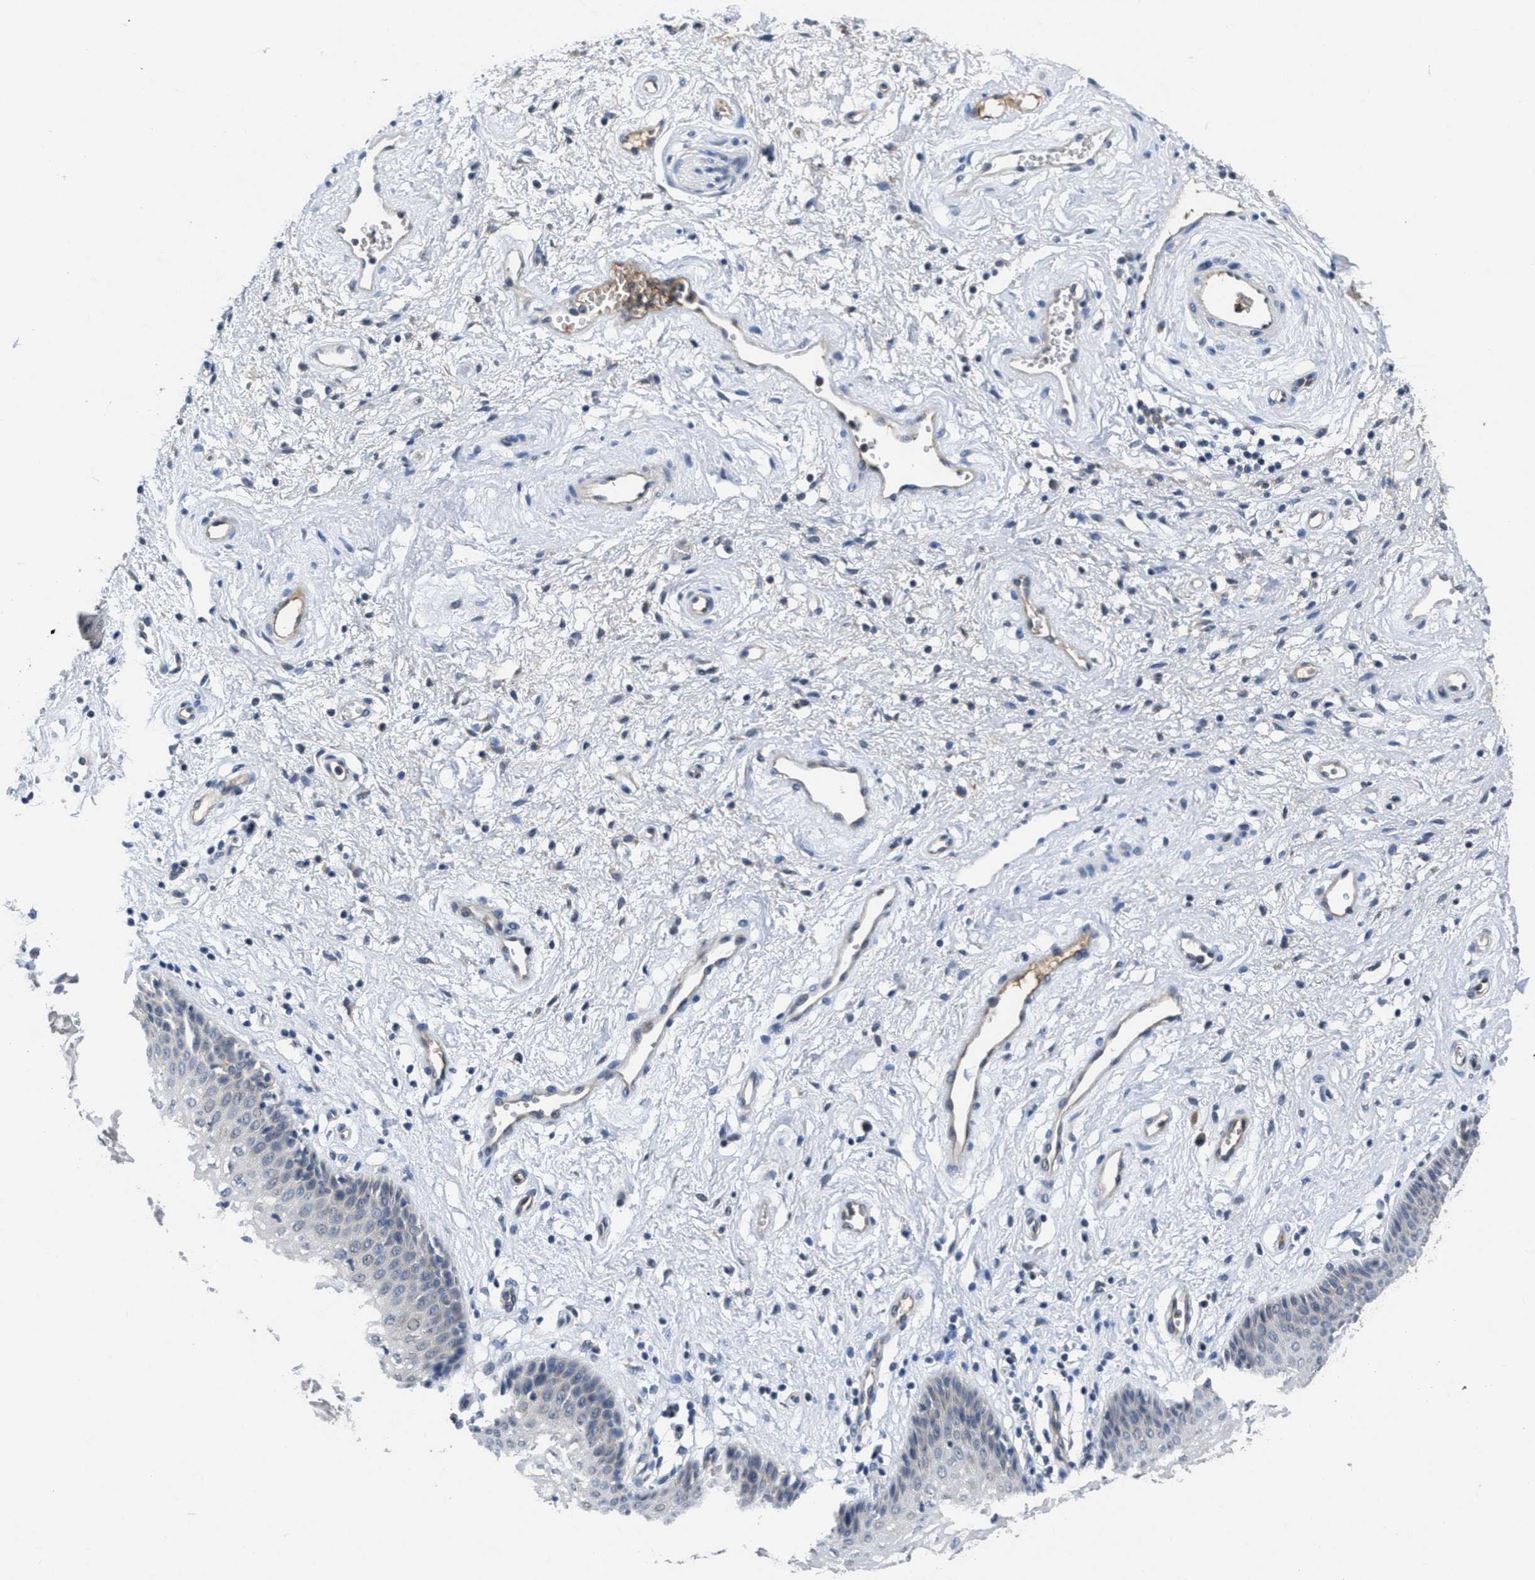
{"staining": {"intensity": "negative", "quantity": "none", "location": "none"}, "tissue": "vagina", "cell_type": "Squamous epithelial cells", "image_type": "normal", "snomed": [{"axis": "morphology", "description": "Normal tissue, NOS"}, {"axis": "topography", "description": "Vagina"}], "caption": "Immunohistochemical staining of normal vagina demonstrates no significant expression in squamous epithelial cells.", "gene": "ANGPT1", "patient": {"sex": "female", "age": 34}}